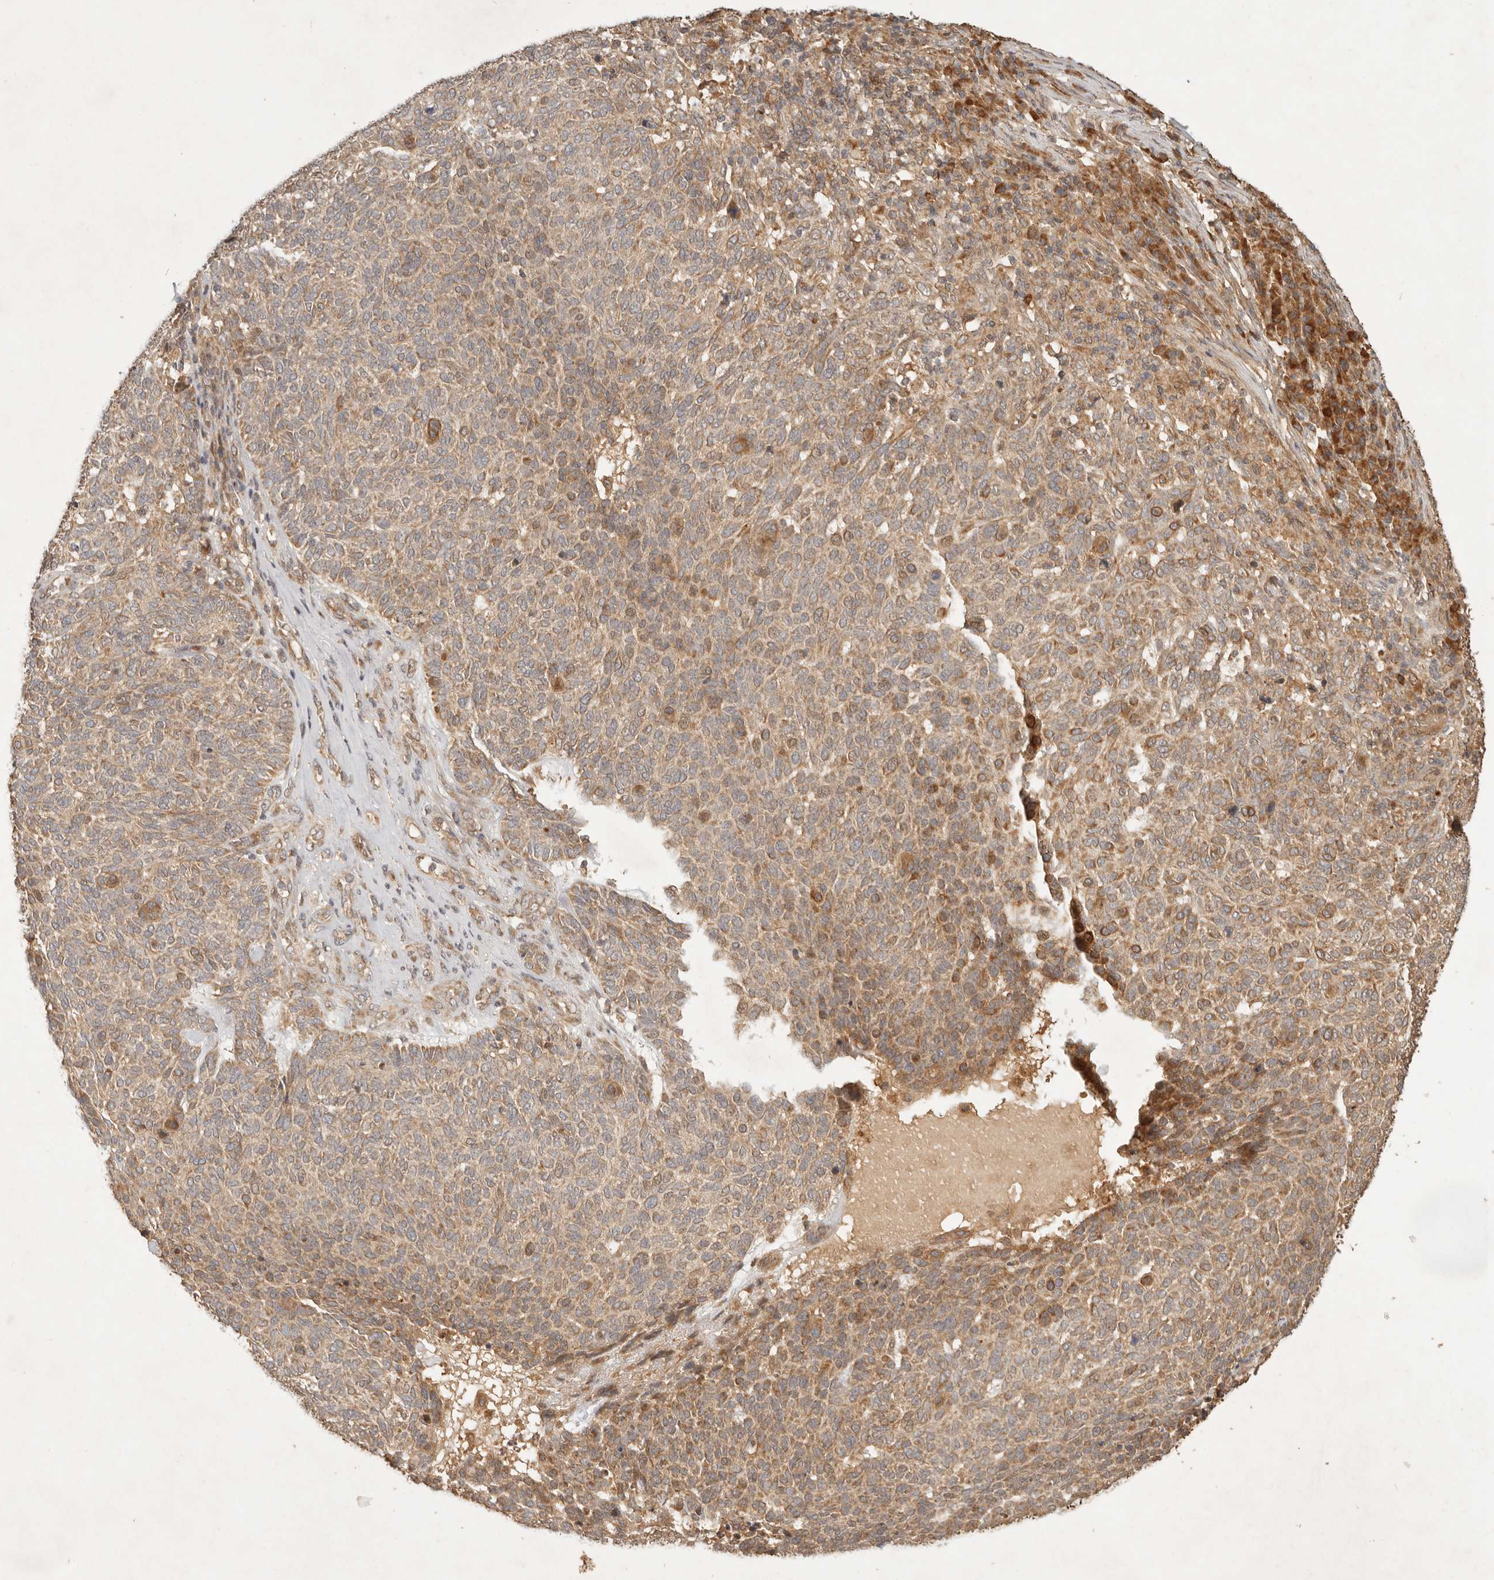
{"staining": {"intensity": "moderate", "quantity": ">75%", "location": "cytoplasmic/membranous"}, "tissue": "skin cancer", "cell_type": "Tumor cells", "image_type": "cancer", "snomed": [{"axis": "morphology", "description": "Squamous cell carcinoma, NOS"}, {"axis": "topography", "description": "Skin"}], "caption": "Immunohistochemistry (DAB (3,3'-diaminobenzidine)) staining of skin cancer displays moderate cytoplasmic/membranous protein staining in about >75% of tumor cells.", "gene": "CLEC4C", "patient": {"sex": "female", "age": 90}}